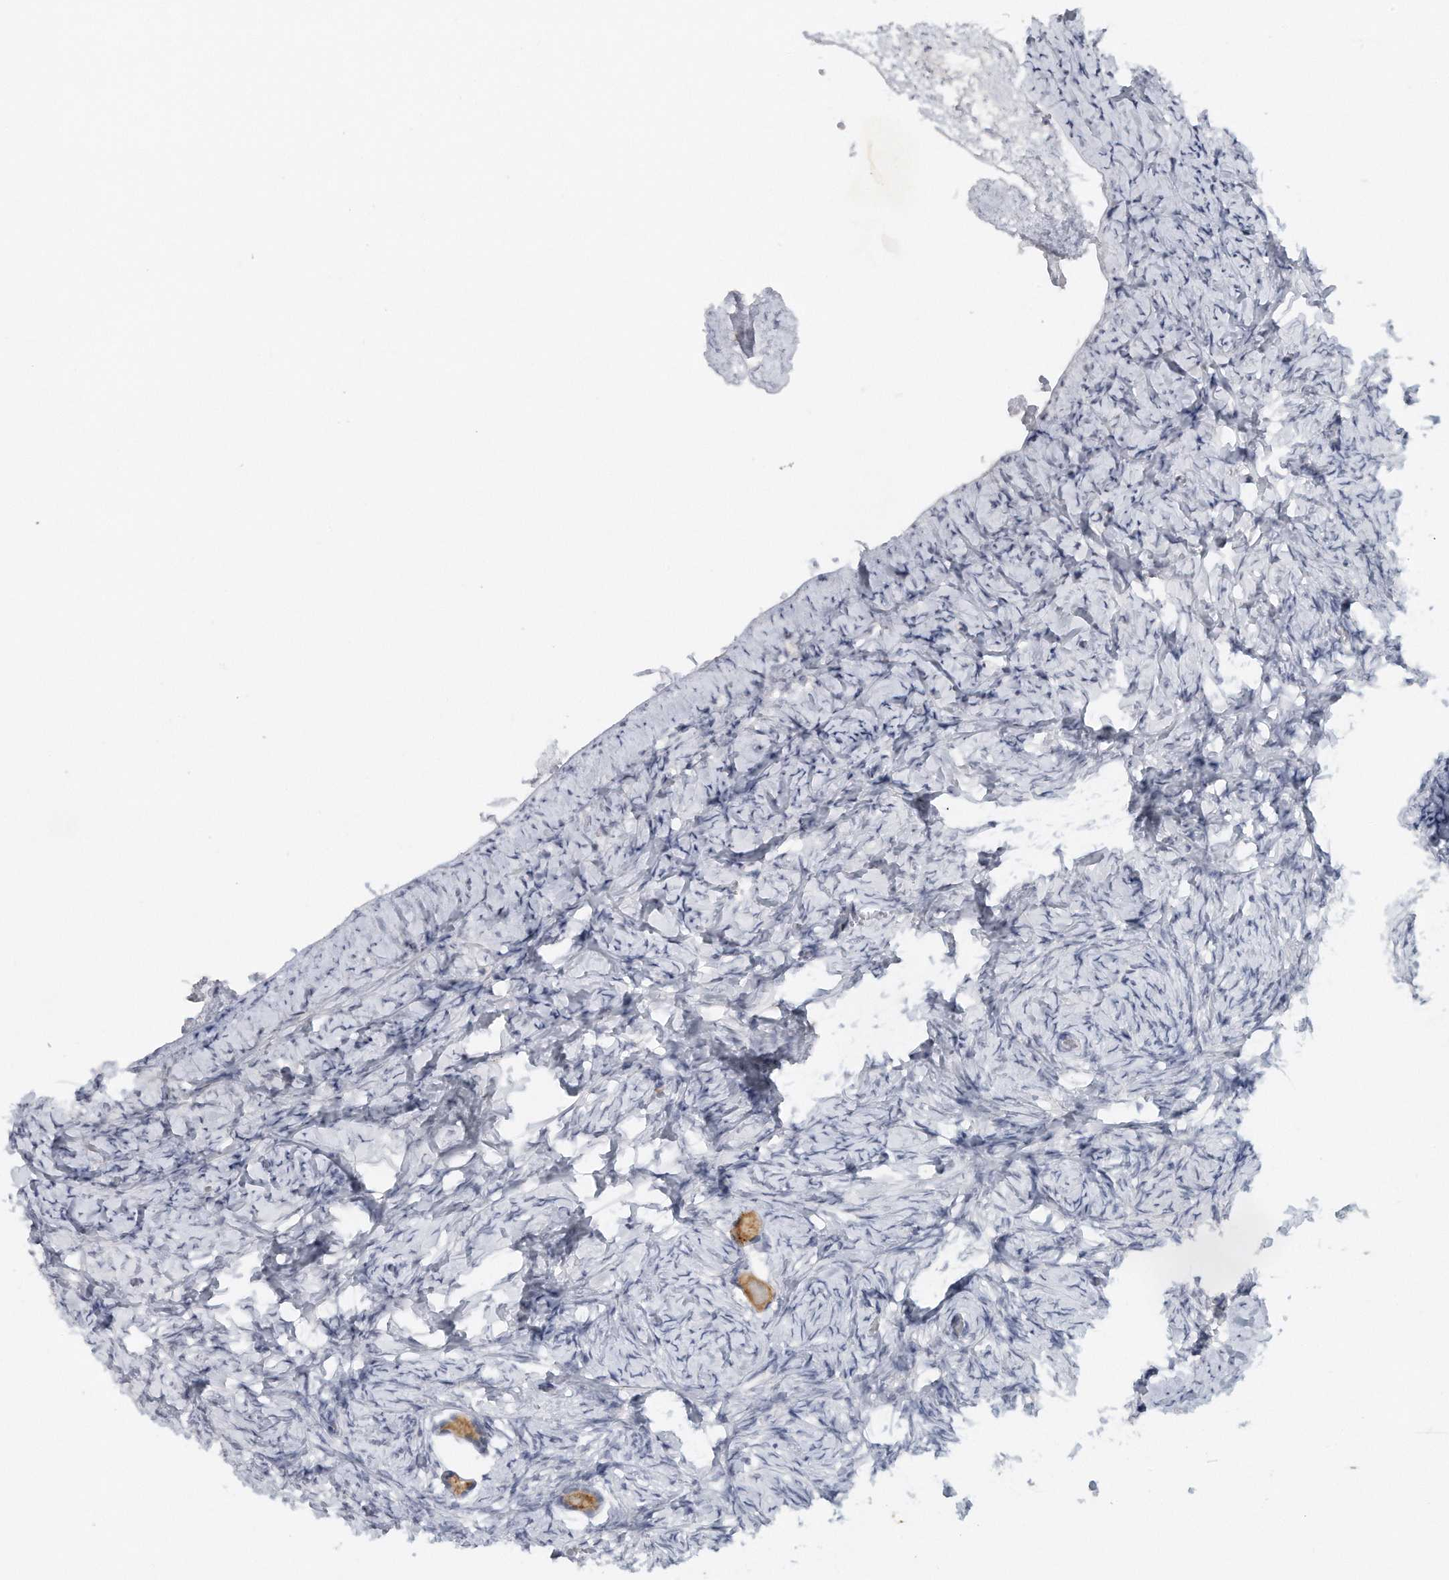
{"staining": {"intensity": "moderate", "quantity": ">75%", "location": "cytoplasmic/membranous"}, "tissue": "ovary", "cell_type": "Follicle cells", "image_type": "normal", "snomed": [{"axis": "morphology", "description": "Normal tissue, NOS"}, {"axis": "topography", "description": "Ovary"}], "caption": "Immunohistochemistry (IHC) photomicrograph of unremarkable ovary stained for a protein (brown), which shows medium levels of moderate cytoplasmic/membranous staining in approximately >75% of follicle cells.", "gene": "DDX43", "patient": {"sex": "female", "age": 27}}